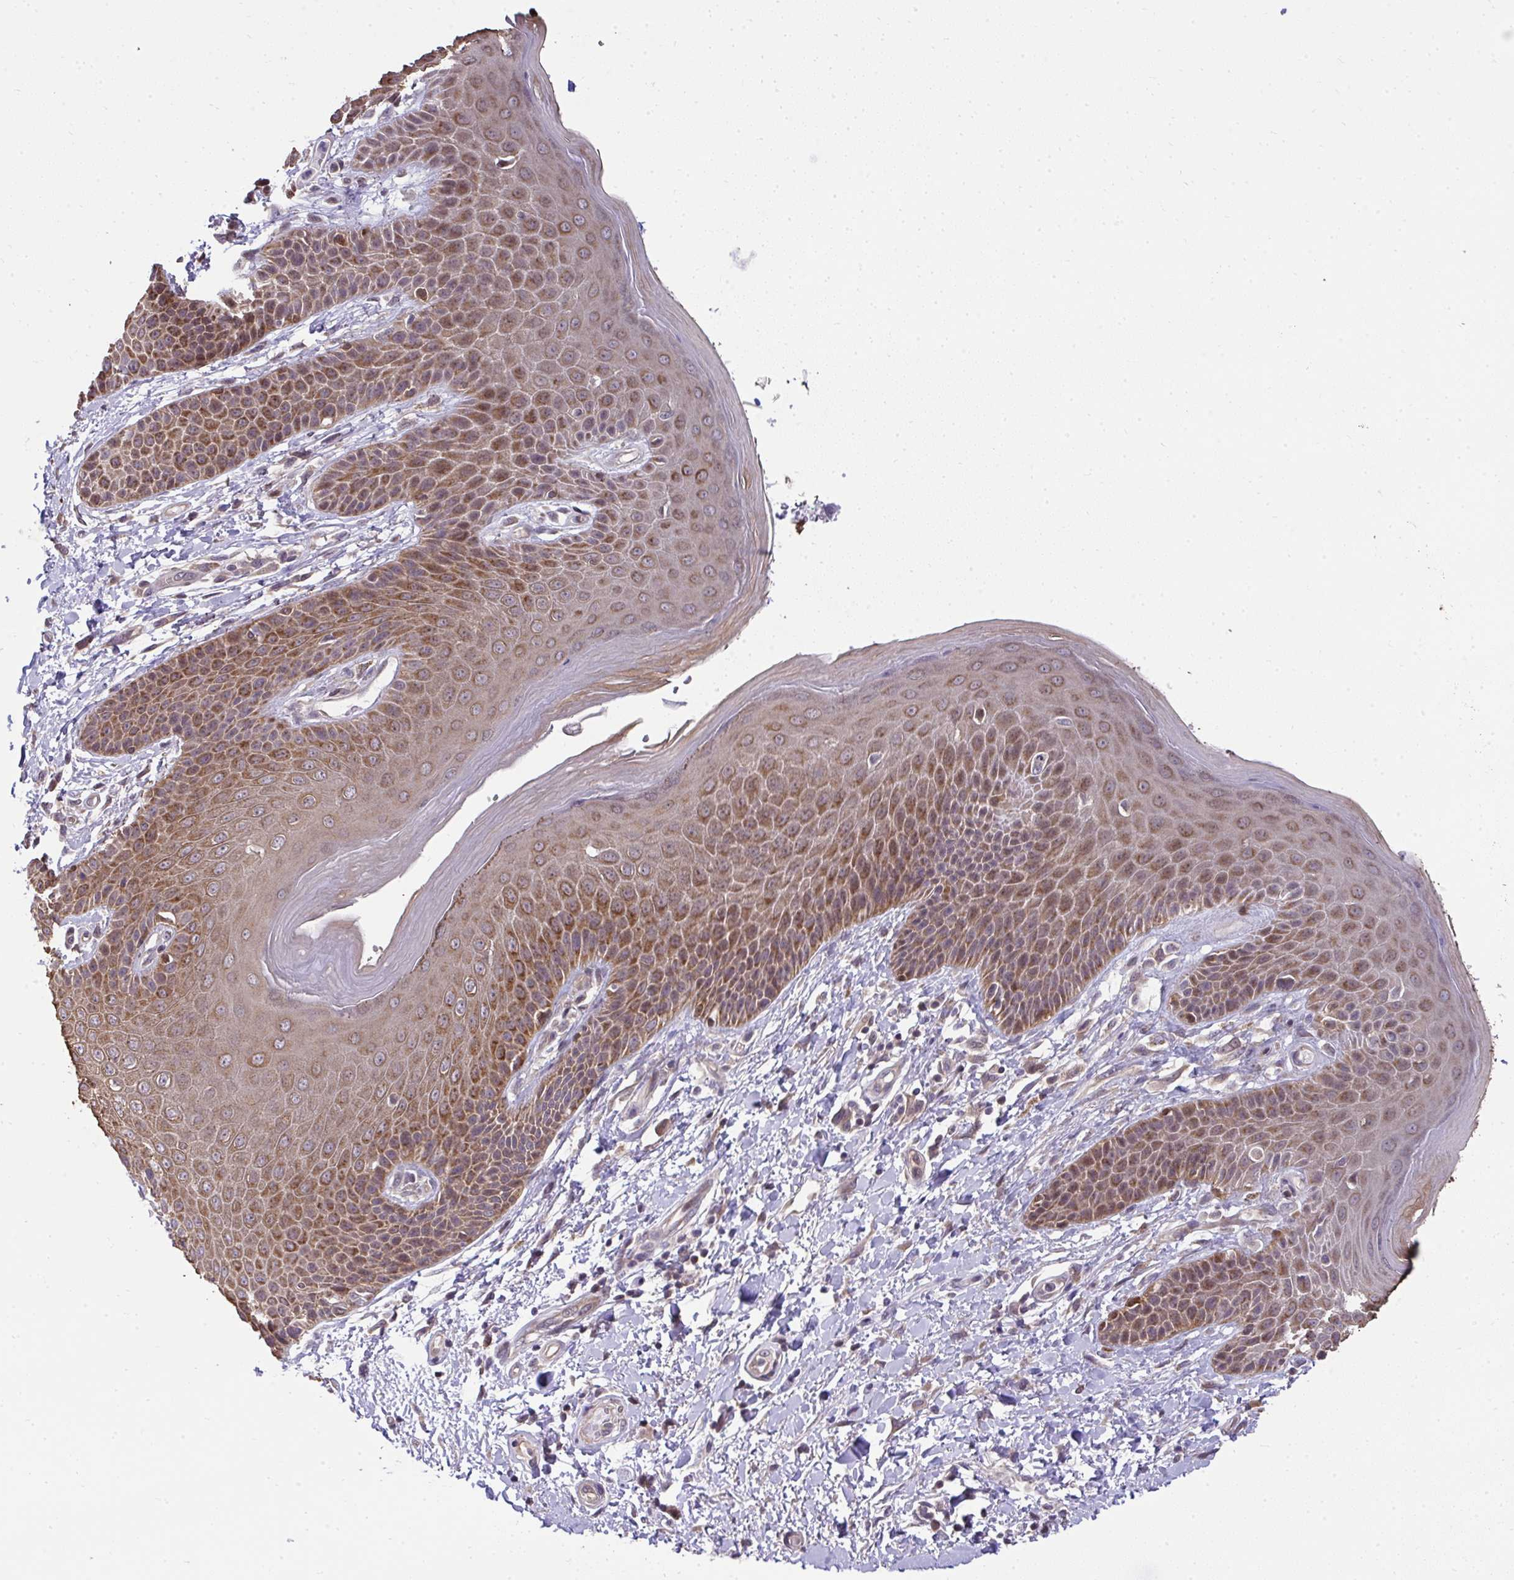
{"staining": {"intensity": "strong", "quantity": ">75%", "location": "cytoplasmic/membranous"}, "tissue": "skin", "cell_type": "Epidermal cells", "image_type": "normal", "snomed": [{"axis": "morphology", "description": "Normal tissue, NOS"}, {"axis": "topography", "description": "Anal"}, {"axis": "topography", "description": "Peripheral nerve tissue"}], "caption": "Skin stained for a protein shows strong cytoplasmic/membranous positivity in epidermal cells.", "gene": "RDH14", "patient": {"sex": "male", "age": 51}}